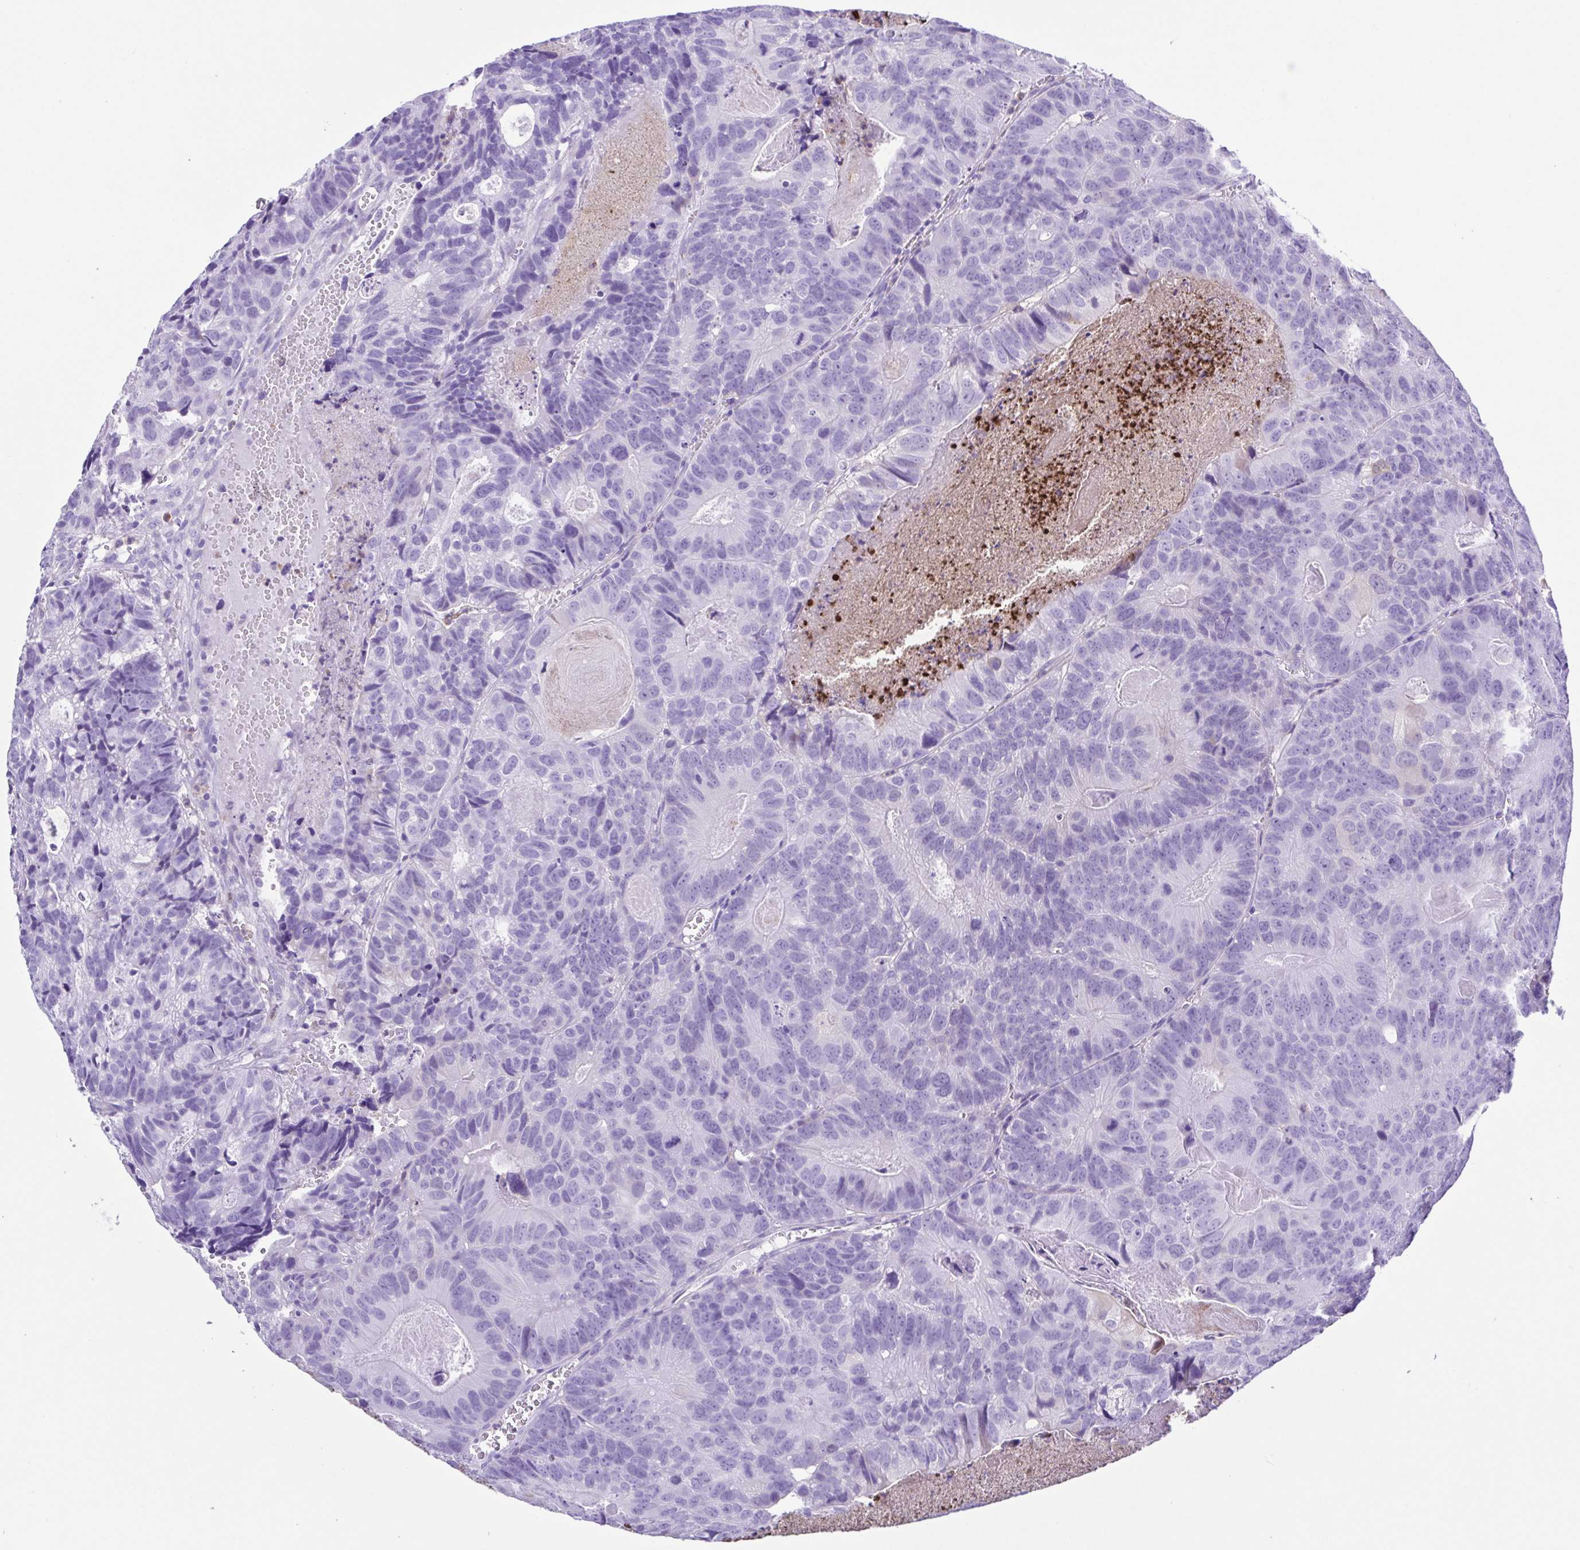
{"staining": {"intensity": "negative", "quantity": "none", "location": "none"}, "tissue": "head and neck cancer", "cell_type": "Tumor cells", "image_type": "cancer", "snomed": [{"axis": "morphology", "description": "Adenocarcinoma, NOS"}, {"axis": "topography", "description": "Head-Neck"}], "caption": "The IHC histopathology image has no significant expression in tumor cells of adenocarcinoma (head and neck) tissue. (DAB IHC visualized using brightfield microscopy, high magnification).", "gene": "GPR17", "patient": {"sex": "male", "age": 62}}